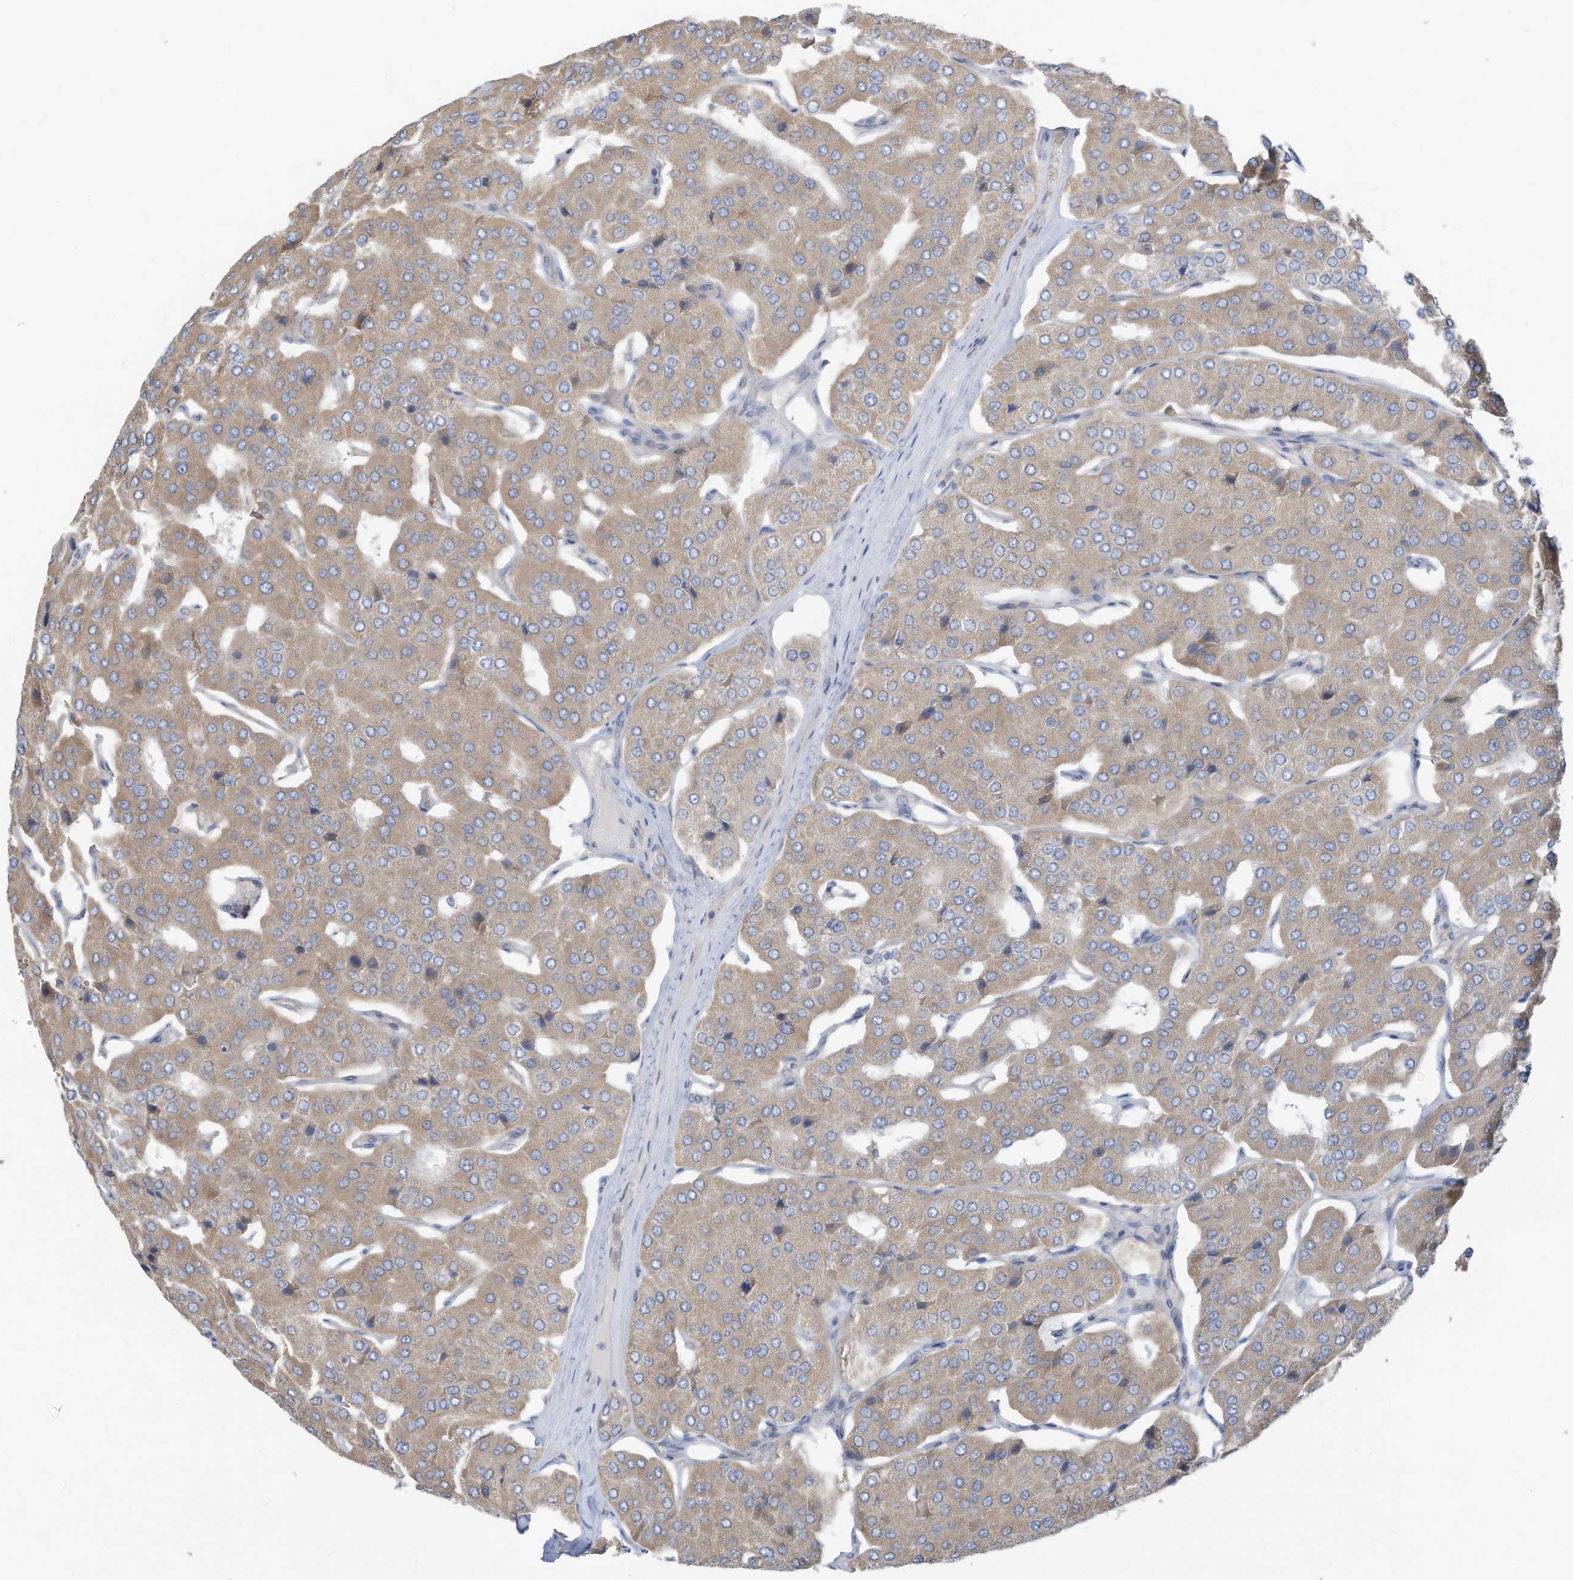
{"staining": {"intensity": "negative", "quantity": "none", "location": "none"}, "tissue": "parathyroid gland", "cell_type": "Glandular cells", "image_type": "normal", "snomed": [{"axis": "morphology", "description": "Normal tissue, NOS"}, {"axis": "morphology", "description": "Adenoma, NOS"}, {"axis": "topography", "description": "Parathyroid gland"}], "caption": "IHC histopathology image of benign parathyroid gland stained for a protein (brown), which exhibits no expression in glandular cells. (IHC, brightfield microscopy, high magnification).", "gene": "SLC1A5", "patient": {"sex": "female", "age": 86}}